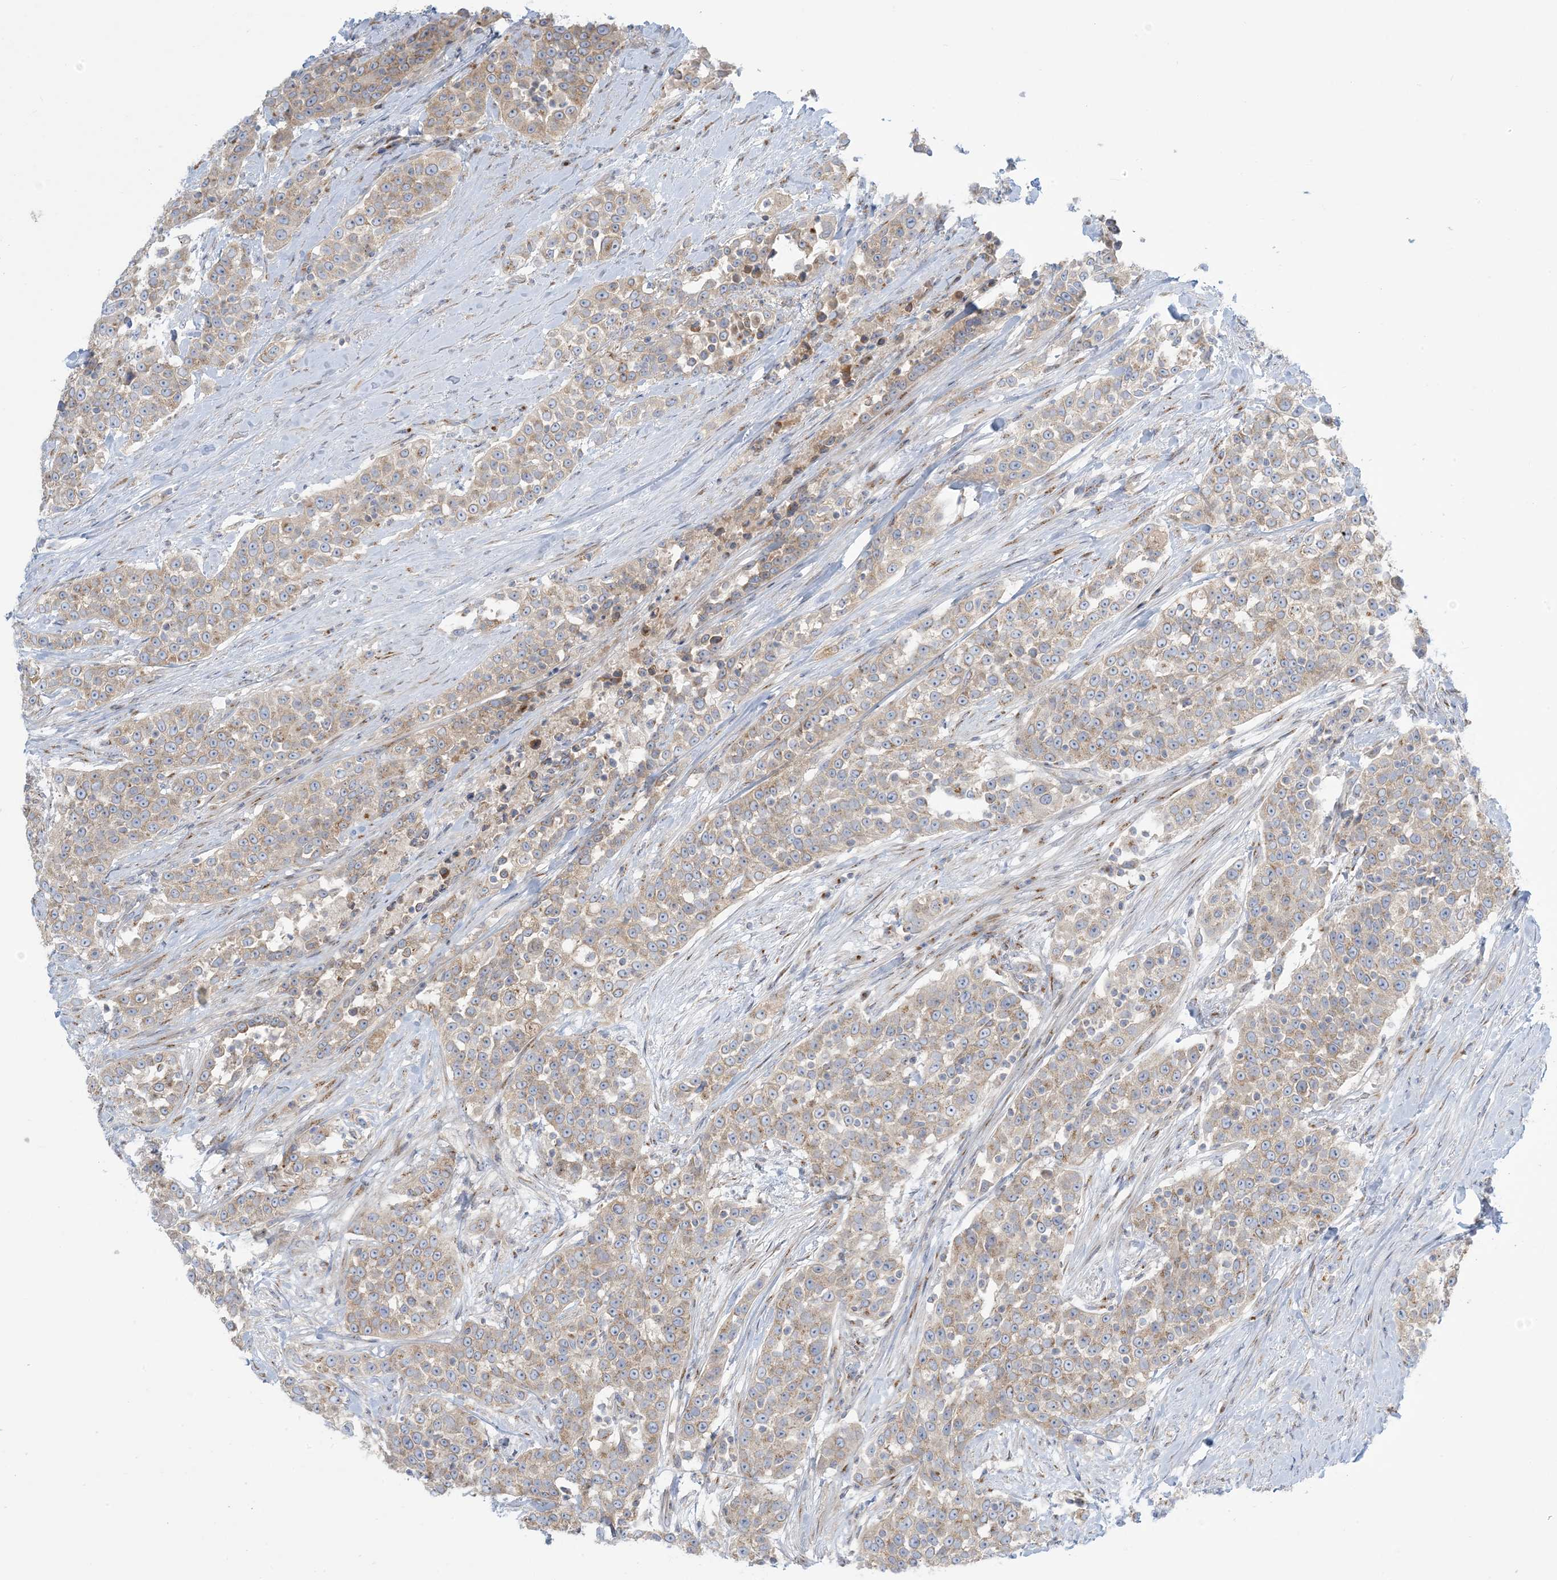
{"staining": {"intensity": "moderate", "quantity": ">75%", "location": "cytoplasmic/membranous"}, "tissue": "urothelial cancer", "cell_type": "Tumor cells", "image_type": "cancer", "snomed": [{"axis": "morphology", "description": "Urothelial carcinoma, High grade"}, {"axis": "topography", "description": "Urinary bladder"}], "caption": "High-grade urothelial carcinoma stained with a protein marker displays moderate staining in tumor cells.", "gene": "AFTPH", "patient": {"sex": "female", "age": 80}}